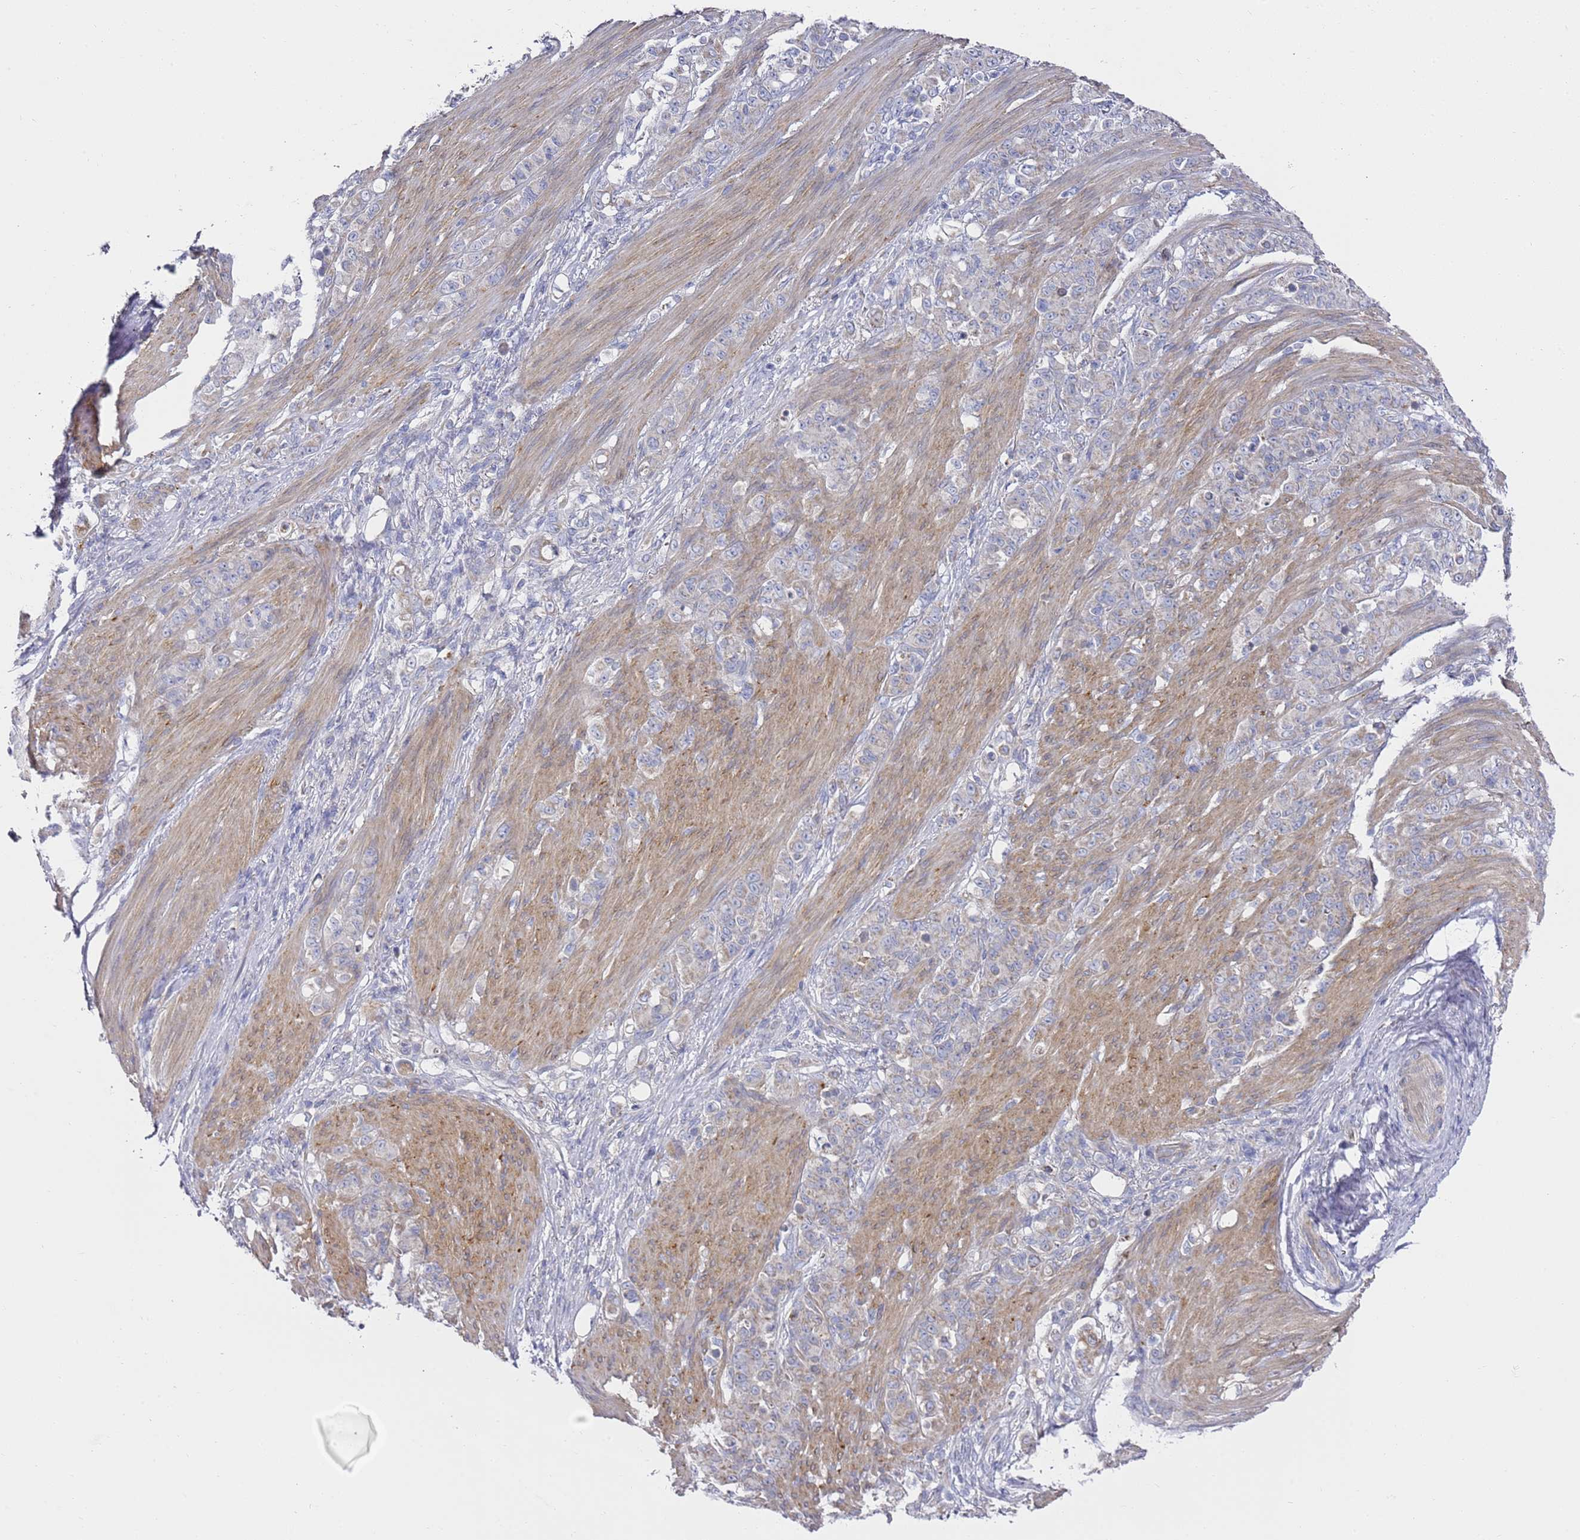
{"staining": {"intensity": "negative", "quantity": "none", "location": "none"}, "tissue": "stomach cancer", "cell_type": "Tumor cells", "image_type": "cancer", "snomed": [{"axis": "morphology", "description": "Adenocarcinoma, NOS"}, {"axis": "topography", "description": "Stomach"}], "caption": "Tumor cells are negative for brown protein staining in stomach cancer (adenocarcinoma). (DAB immunohistochemistry visualized using brightfield microscopy, high magnification).", "gene": "SCAPER", "patient": {"sex": "female", "age": 79}}